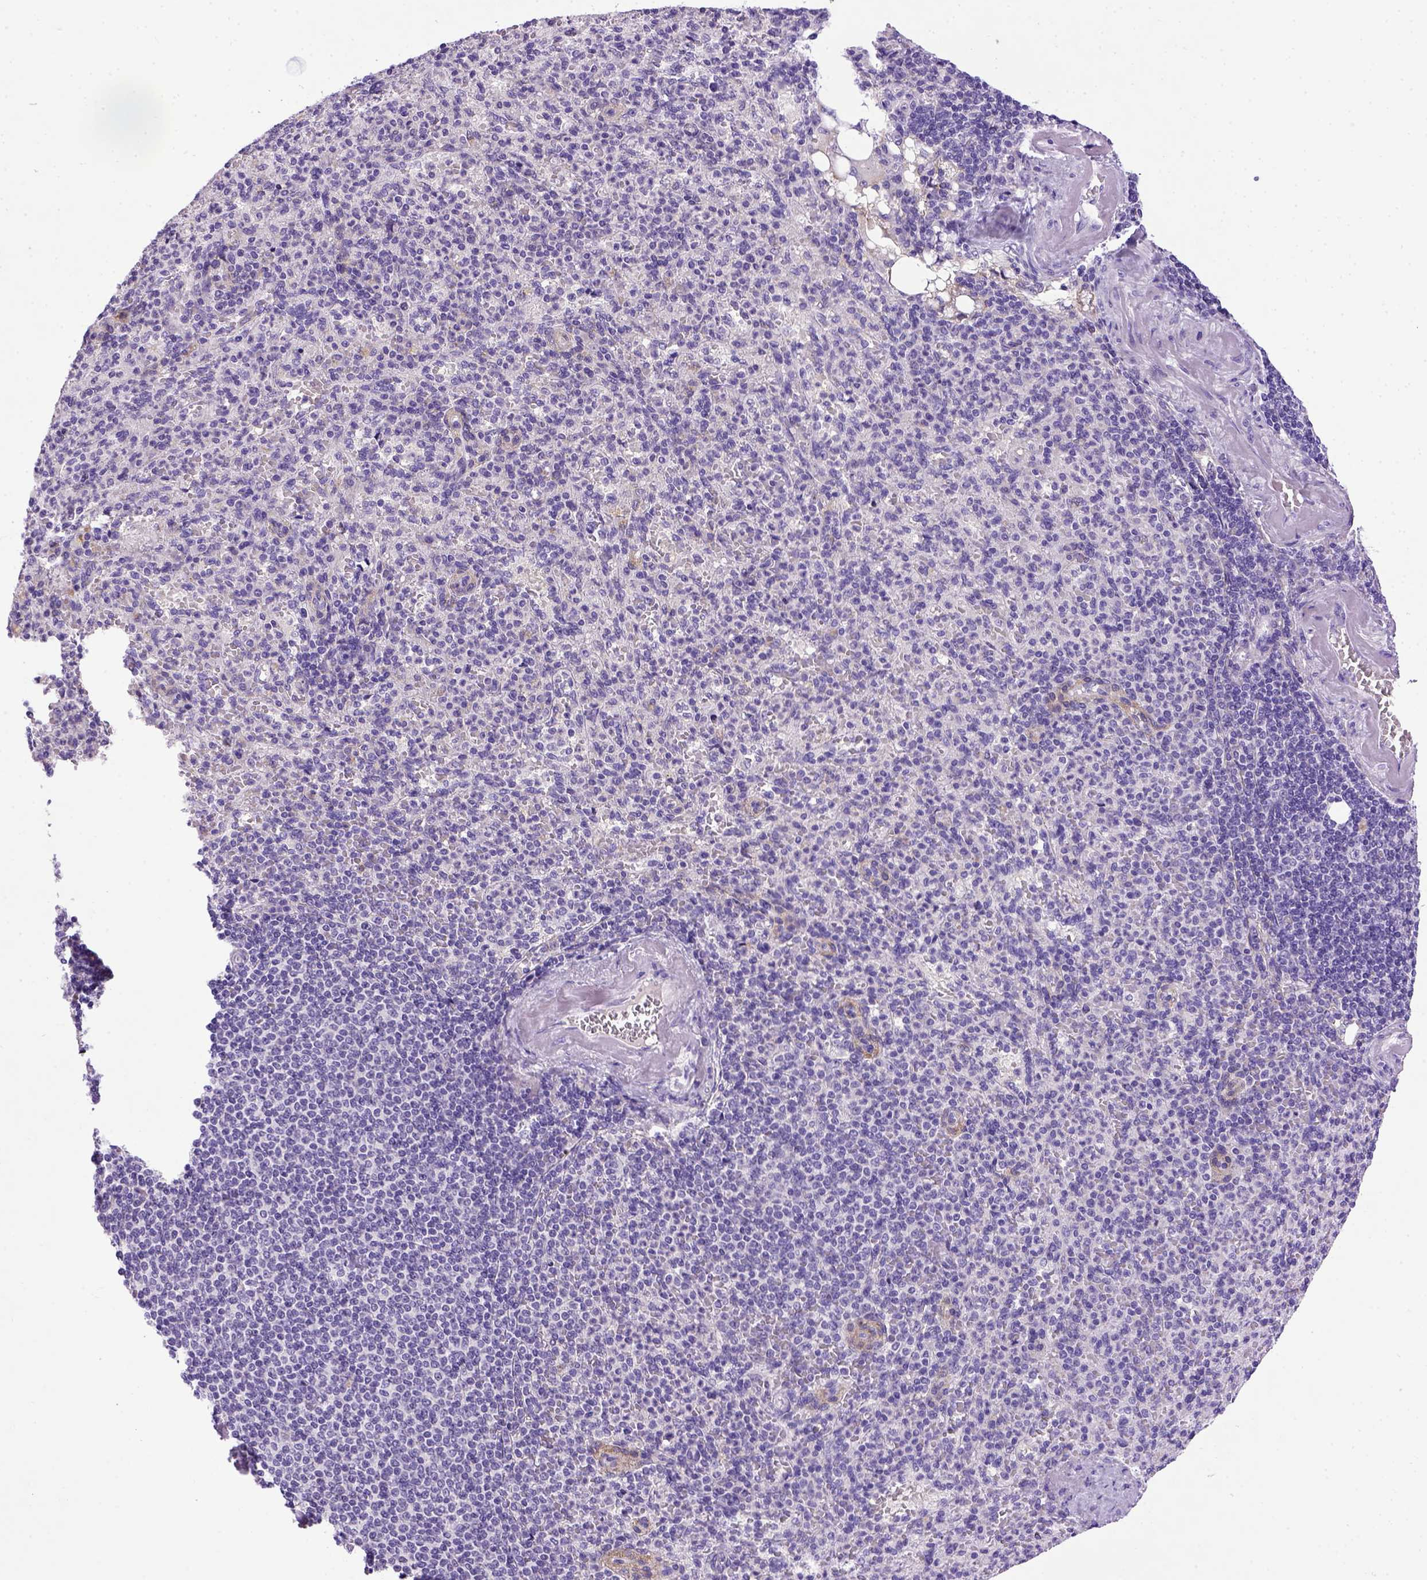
{"staining": {"intensity": "negative", "quantity": "none", "location": "none"}, "tissue": "spleen", "cell_type": "Cells in red pulp", "image_type": "normal", "snomed": [{"axis": "morphology", "description": "Normal tissue, NOS"}, {"axis": "topography", "description": "Spleen"}], "caption": "This is an IHC image of normal human spleen. There is no expression in cells in red pulp.", "gene": "CDH1", "patient": {"sex": "female", "age": 74}}